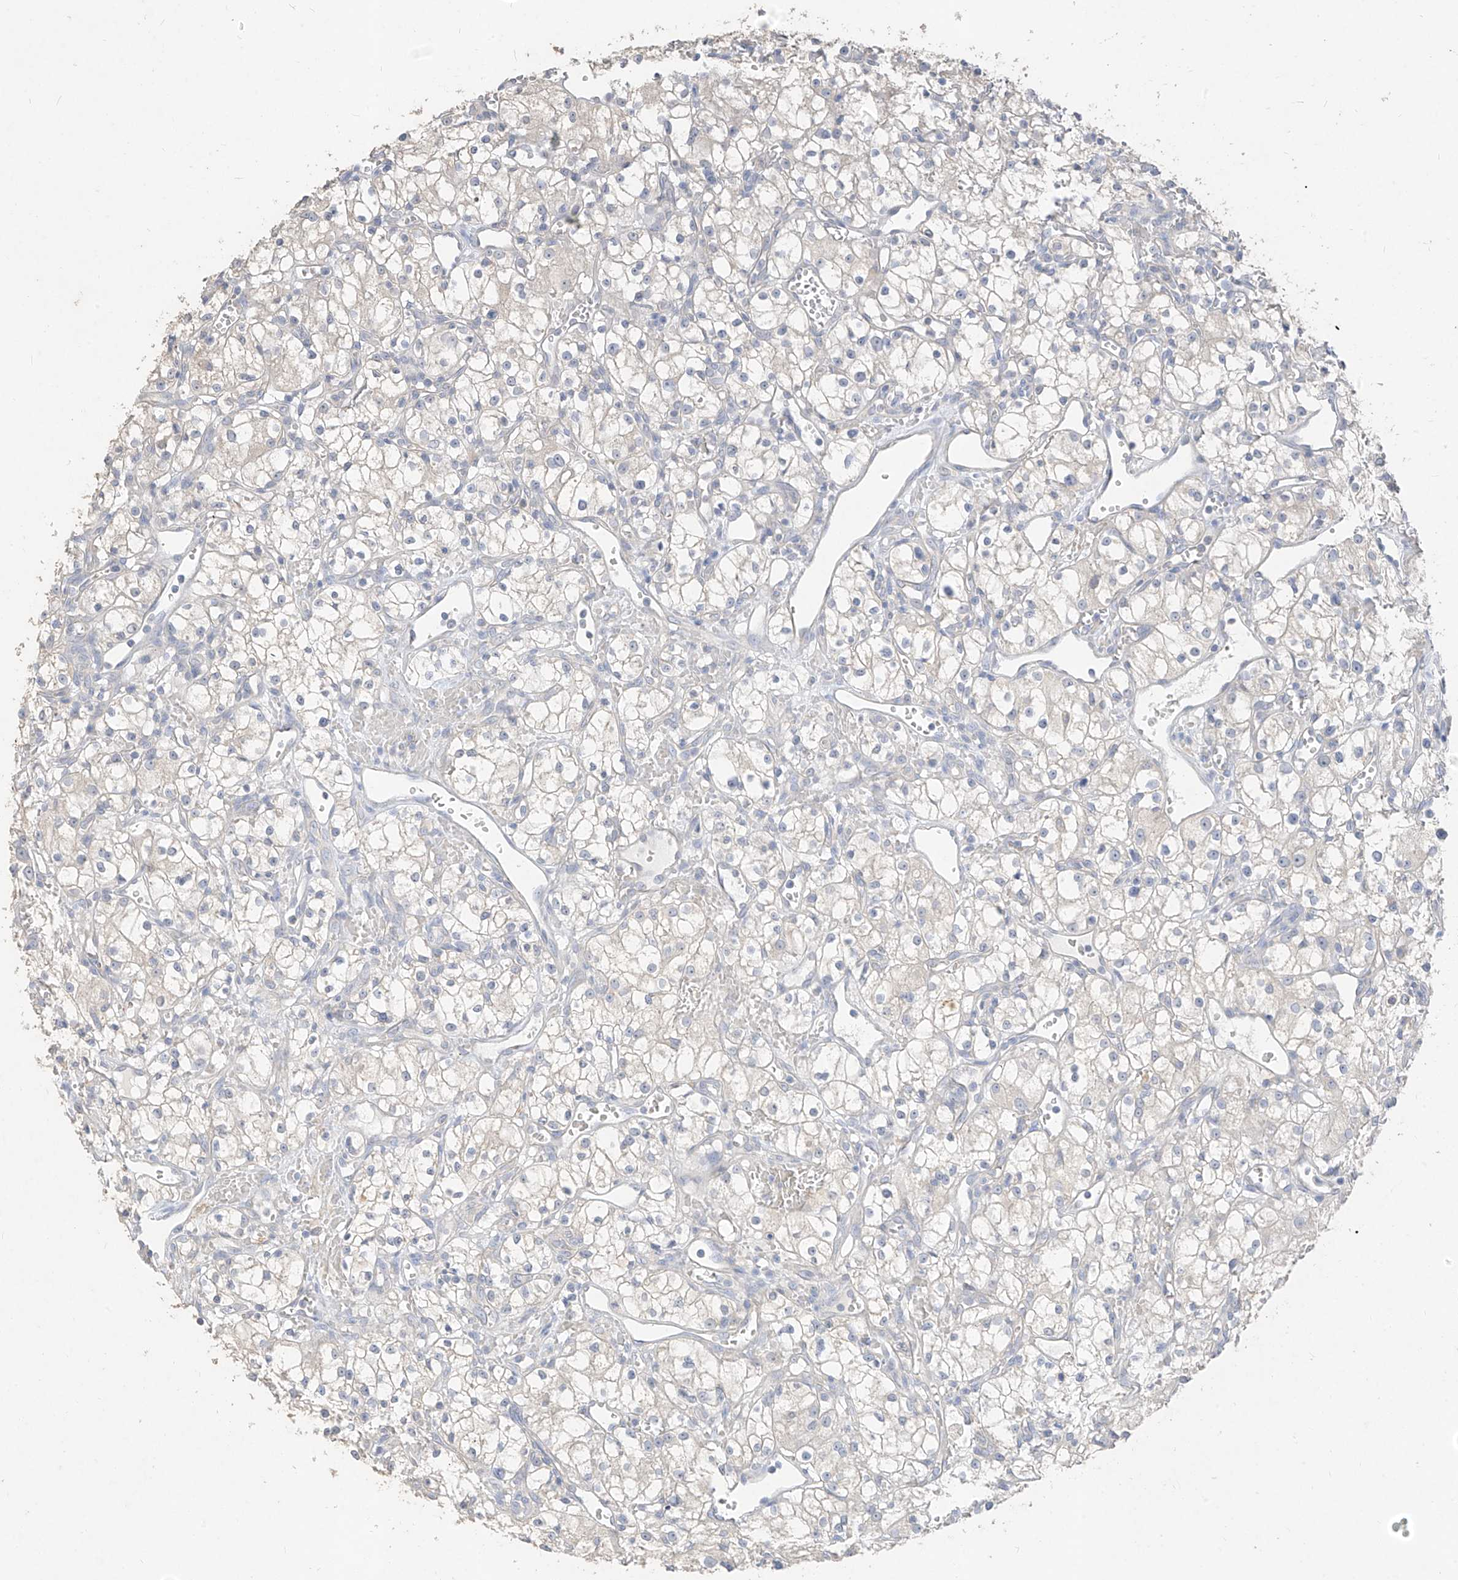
{"staining": {"intensity": "negative", "quantity": "none", "location": "none"}, "tissue": "renal cancer", "cell_type": "Tumor cells", "image_type": "cancer", "snomed": [{"axis": "morphology", "description": "Adenocarcinoma, NOS"}, {"axis": "topography", "description": "Kidney"}], "caption": "DAB (3,3'-diaminobenzidine) immunohistochemical staining of human renal cancer displays no significant staining in tumor cells.", "gene": "ZZEF1", "patient": {"sex": "male", "age": 59}}